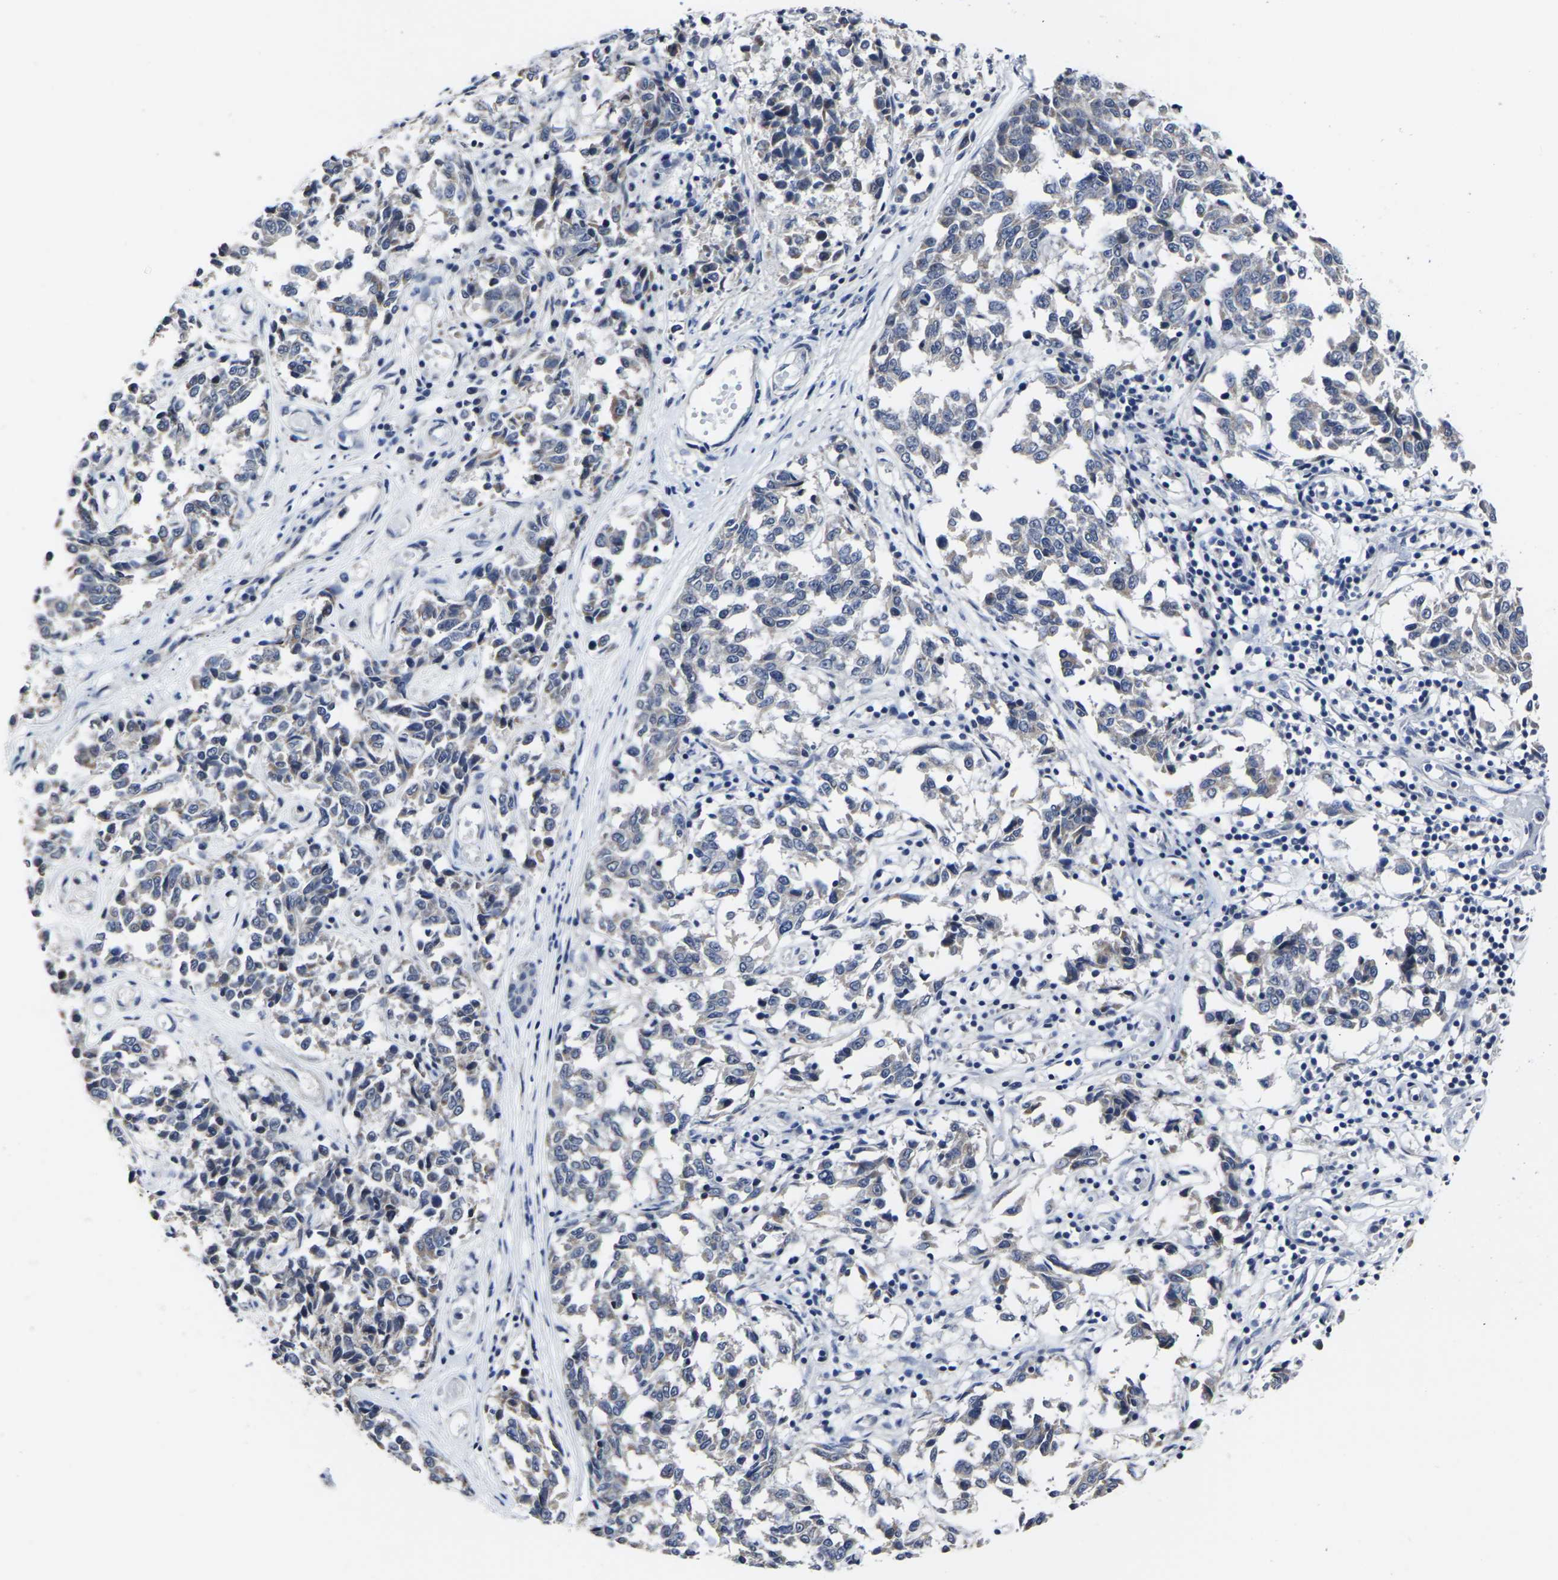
{"staining": {"intensity": "negative", "quantity": "none", "location": "none"}, "tissue": "melanoma", "cell_type": "Tumor cells", "image_type": "cancer", "snomed": [{"axis": "morphology", "description": "Malignant melanoma, NOS"}, {"axis": "topography", "description": "Skin"}], "caption": "High power microscopy image of an immunohistochemistry histopathology image of melanoma, revealing no significant staining in tumor cells.", "gene": "MSANTD4", "patient": {"sex": "female", "age": 64}}